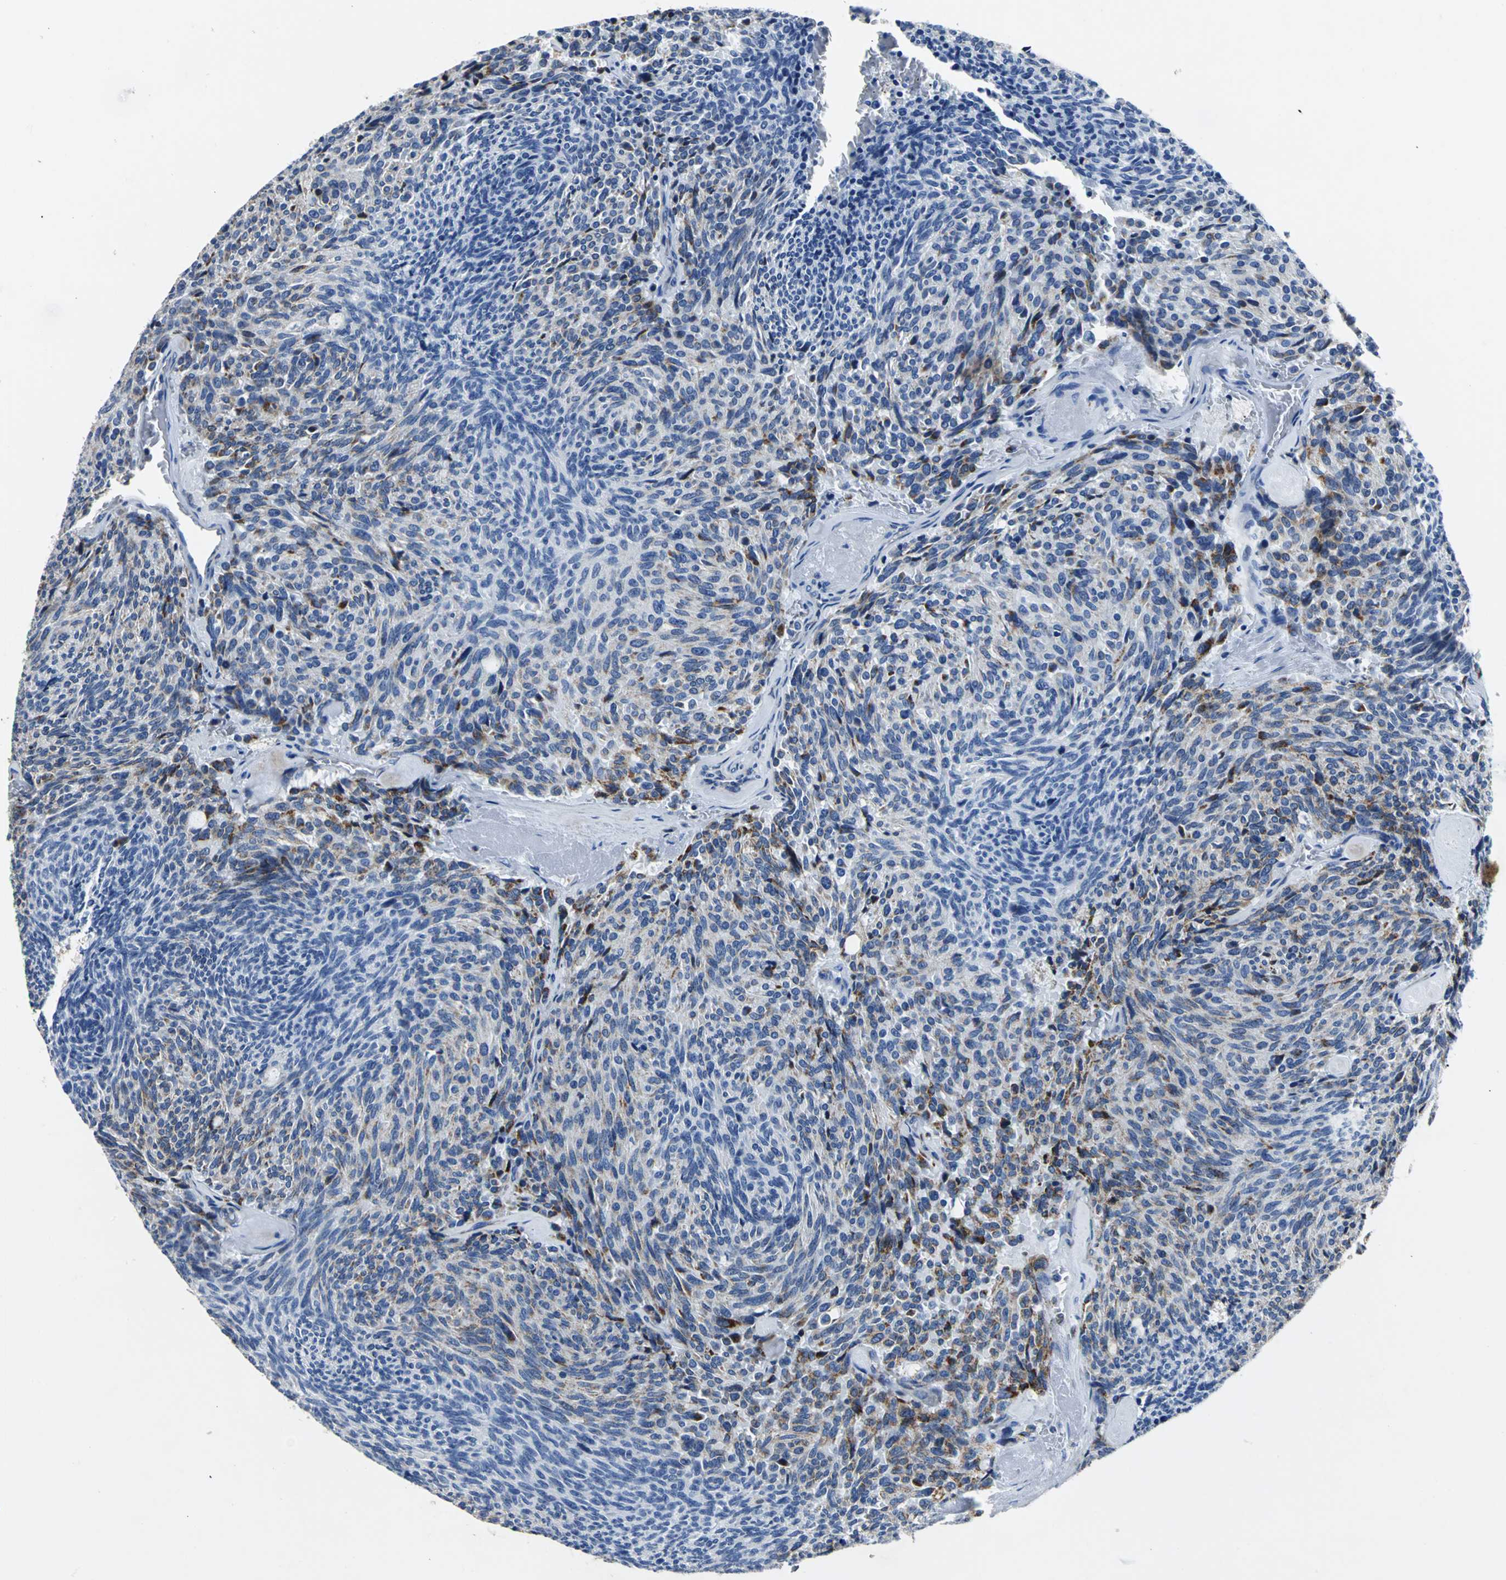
{"staining": {"intensity": "weak", "quantity": "25%-75%", "location": "cytoplasmic/membranous"}, "tissue": "carcinoid", "cell_type": "Tumor cells", "image_type": "cancer", "snomed": [{"axis": "morphology", "description": "Carcinoid, malignant, NOS"}, {"axis": "topography", "description": "Pancreas"}], "caption": "Immunohistochemistry photomicrograph of neoplastic tissue: carcinoid stained using immunohistochemistry displays low levels of weak protein expression localized specifically in the cytoplasmic/membranous of tumor cells, appearing as a cytoplasmic/membranous brown color.", "gene": "IFI6", "patient": {"sex": "female", "age": 54}}